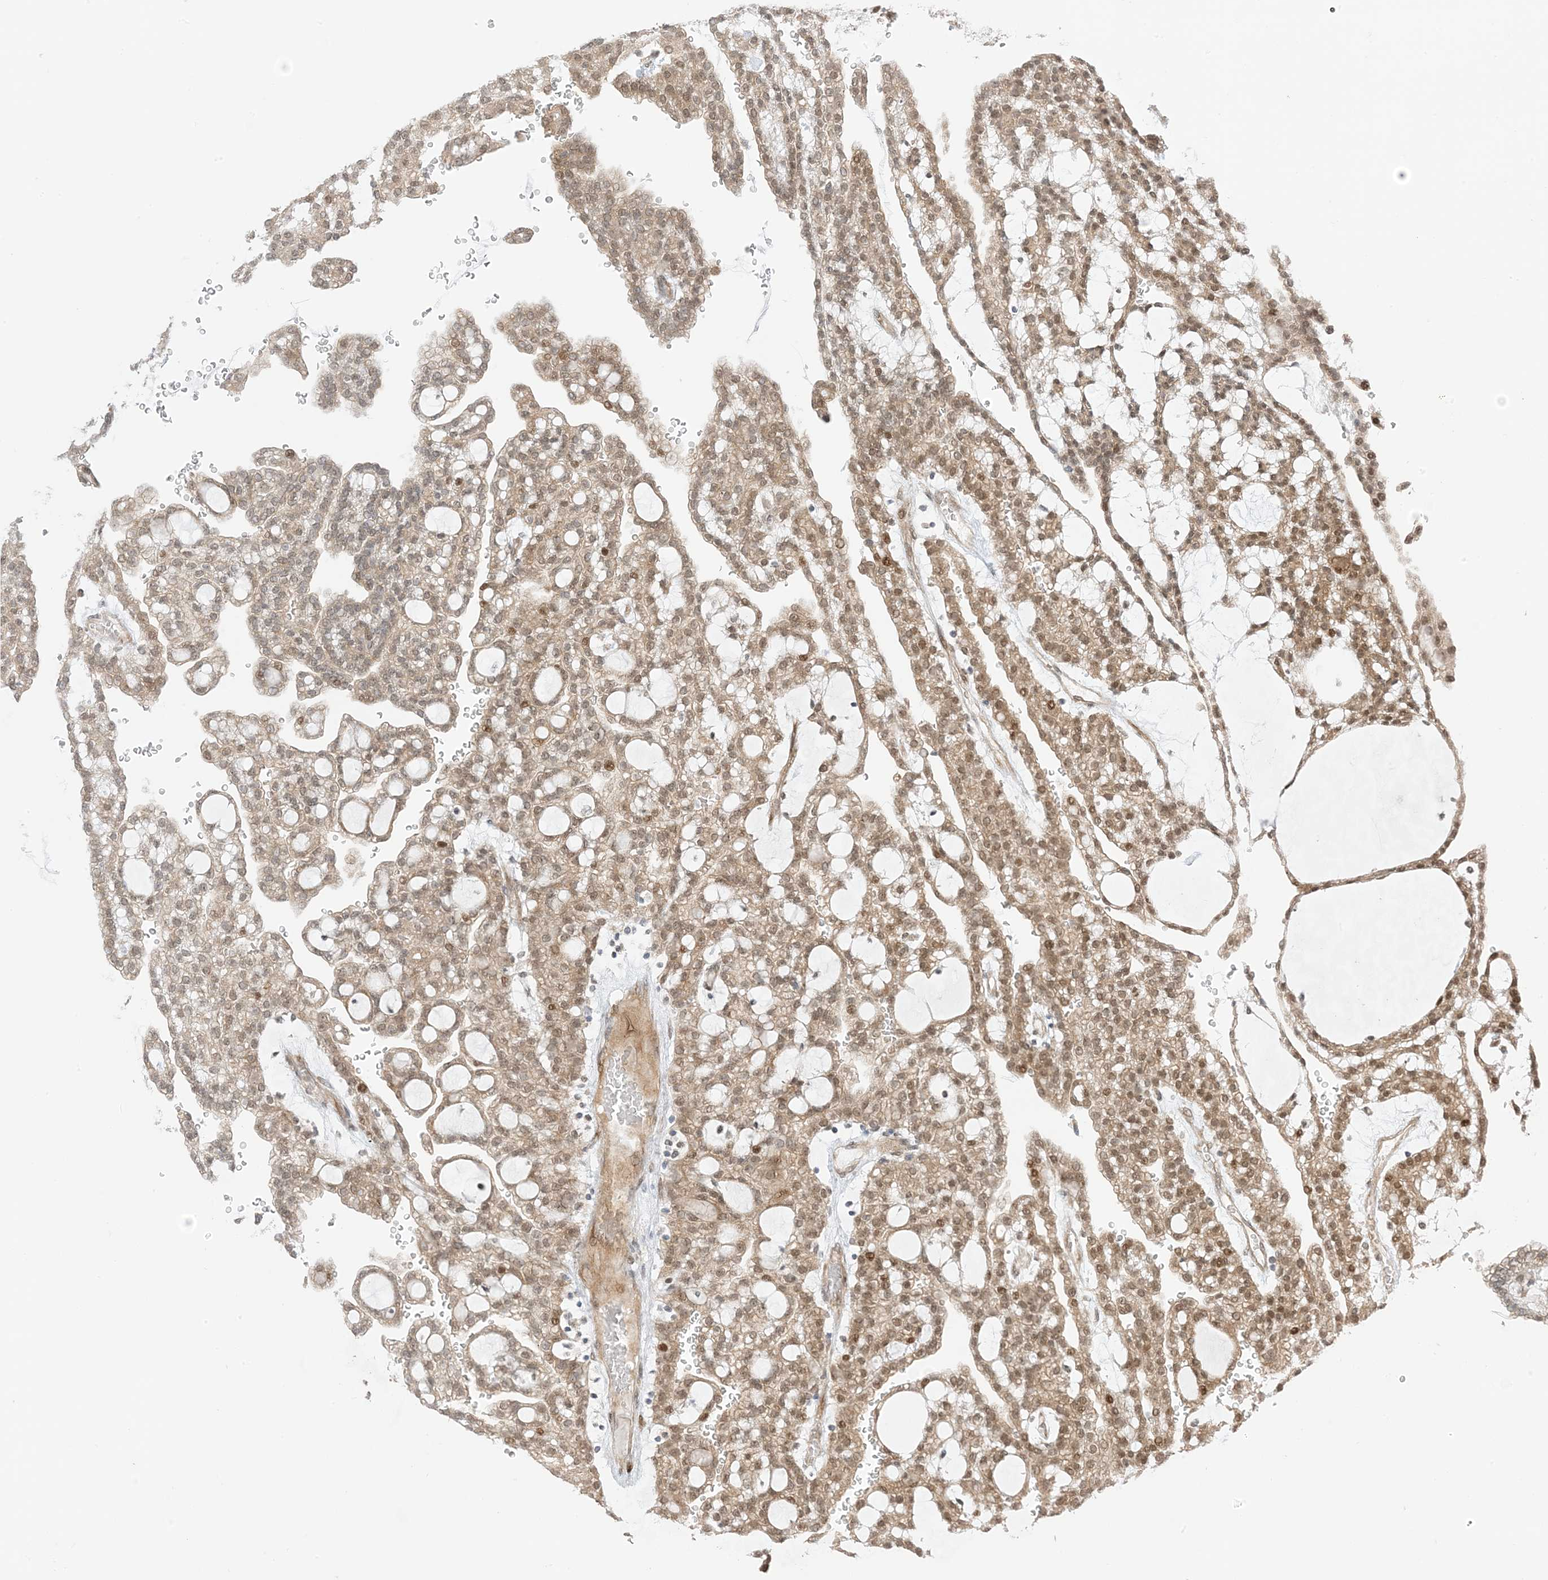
{"staining": {"intensity": "moderate", "quantity": ">75%", "location": "cytoplasmic/membranous,nuclear"}, "tissue": "renal cancer", "cell_type": "Tumor cells", "image_type": "cancer", "snomed": [{"axis": "morphology", "description": "Adenocarcinoma, NOS"}, {"axis": "topography", "description": "Kidney"}], "caption": "A high-resolution histopathology image shows immunohistochemistry (IHC) staining of renal cancer, which shows moderate cytoplasmic/membranous and nuclear staining in approximately >75% of tumor cells.", "gene": "UBE2E2", "patient": {"sex": "male", "age": 63}}